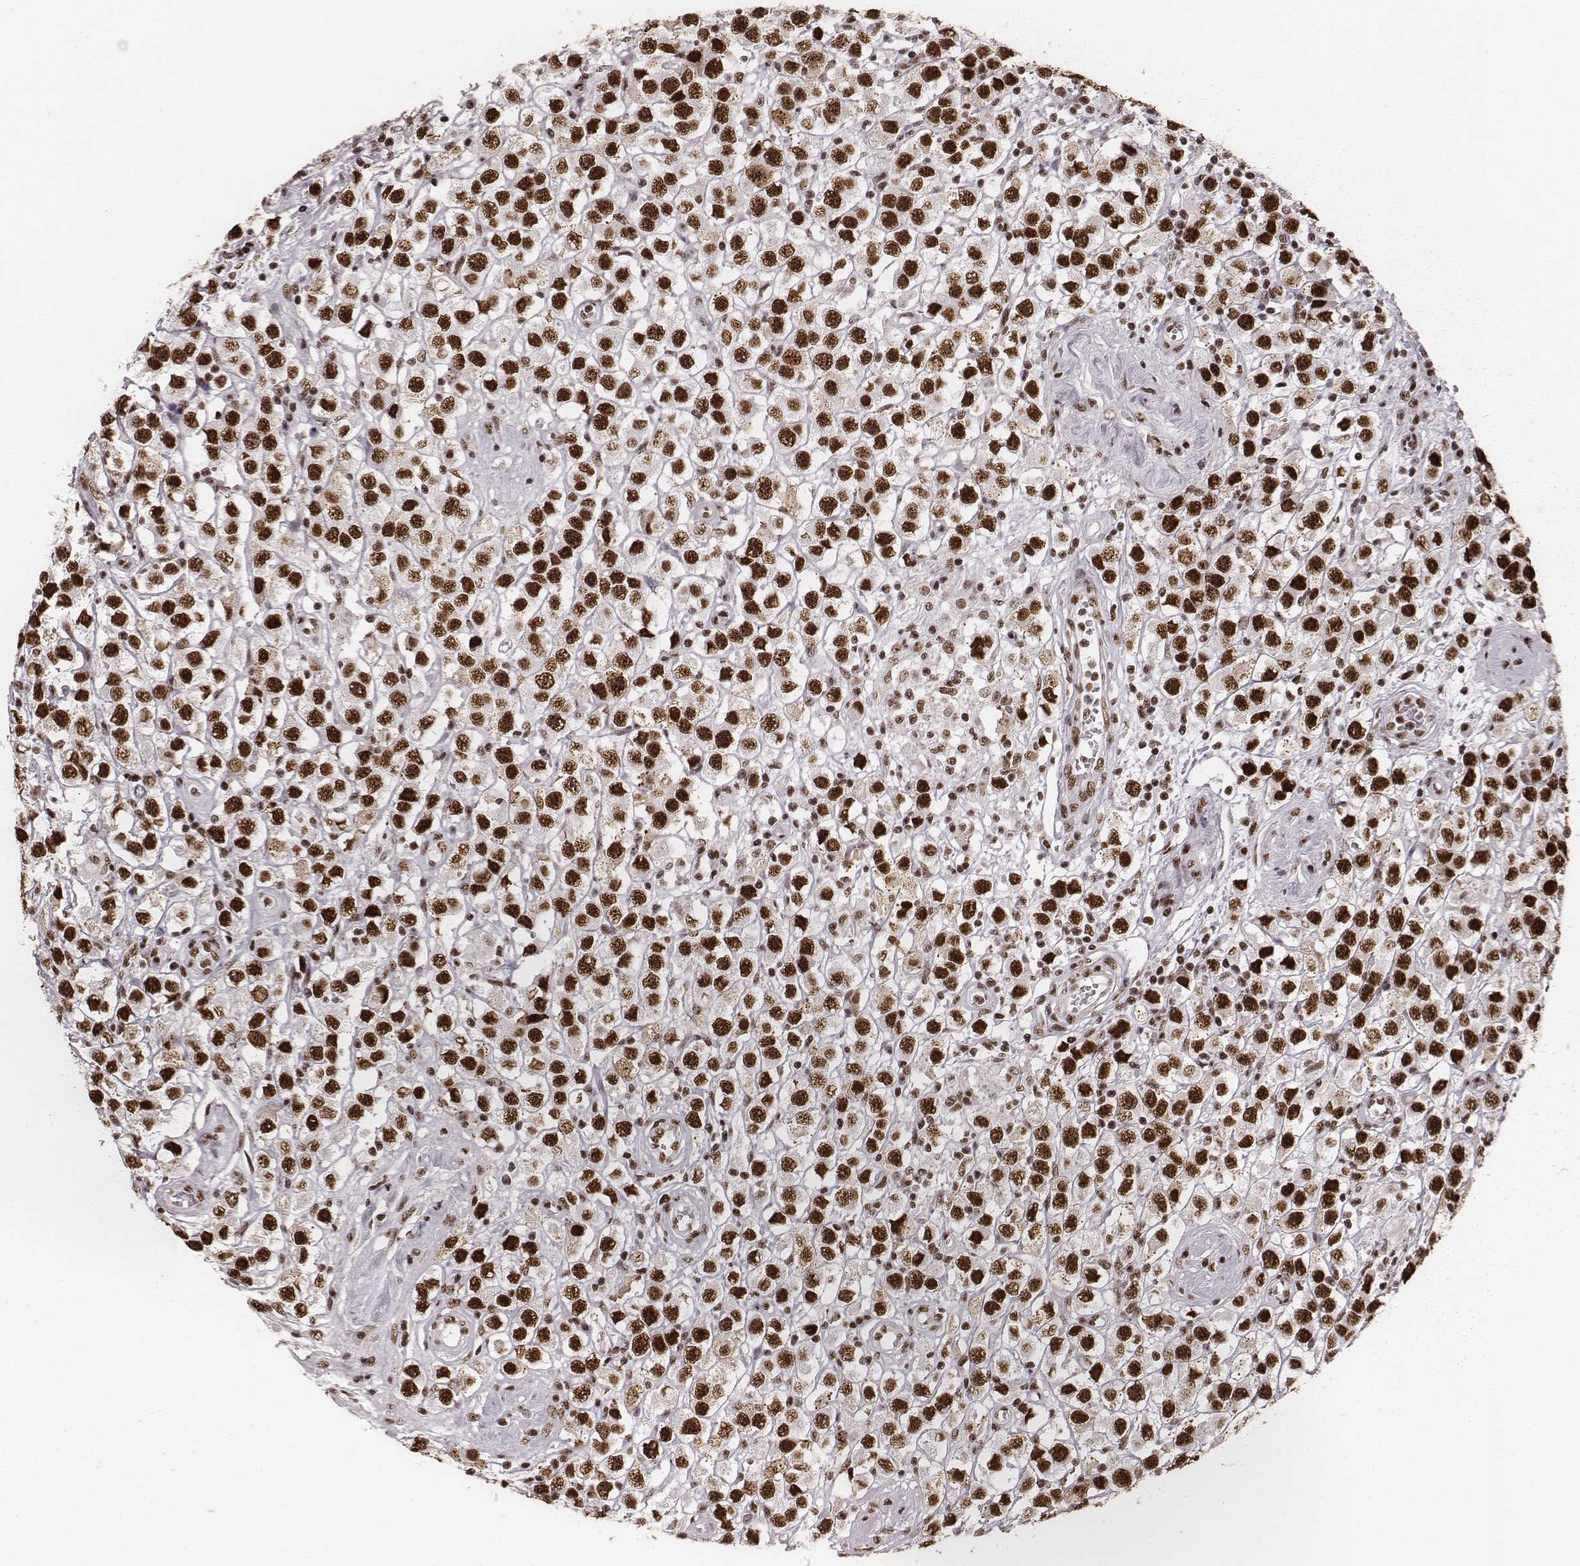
{"staining": {"intensity": "strong", "quantity": ">75%", "location": "nuclear"}, "tissue": "testis cancer", "cell_type": "Tumor cells", "image_type": "cancer", "snomed": [{"axis": "morphology", "description": "Seminoma, NOS"}, {"axis": "topography", "description": "Testis"}], "caption": "Testis seminoma tissue reveals strong nuclear expression in about >75% of tumor cells", "gene": "LUC7L", "patient": {"sex": "male", "age": 45}}